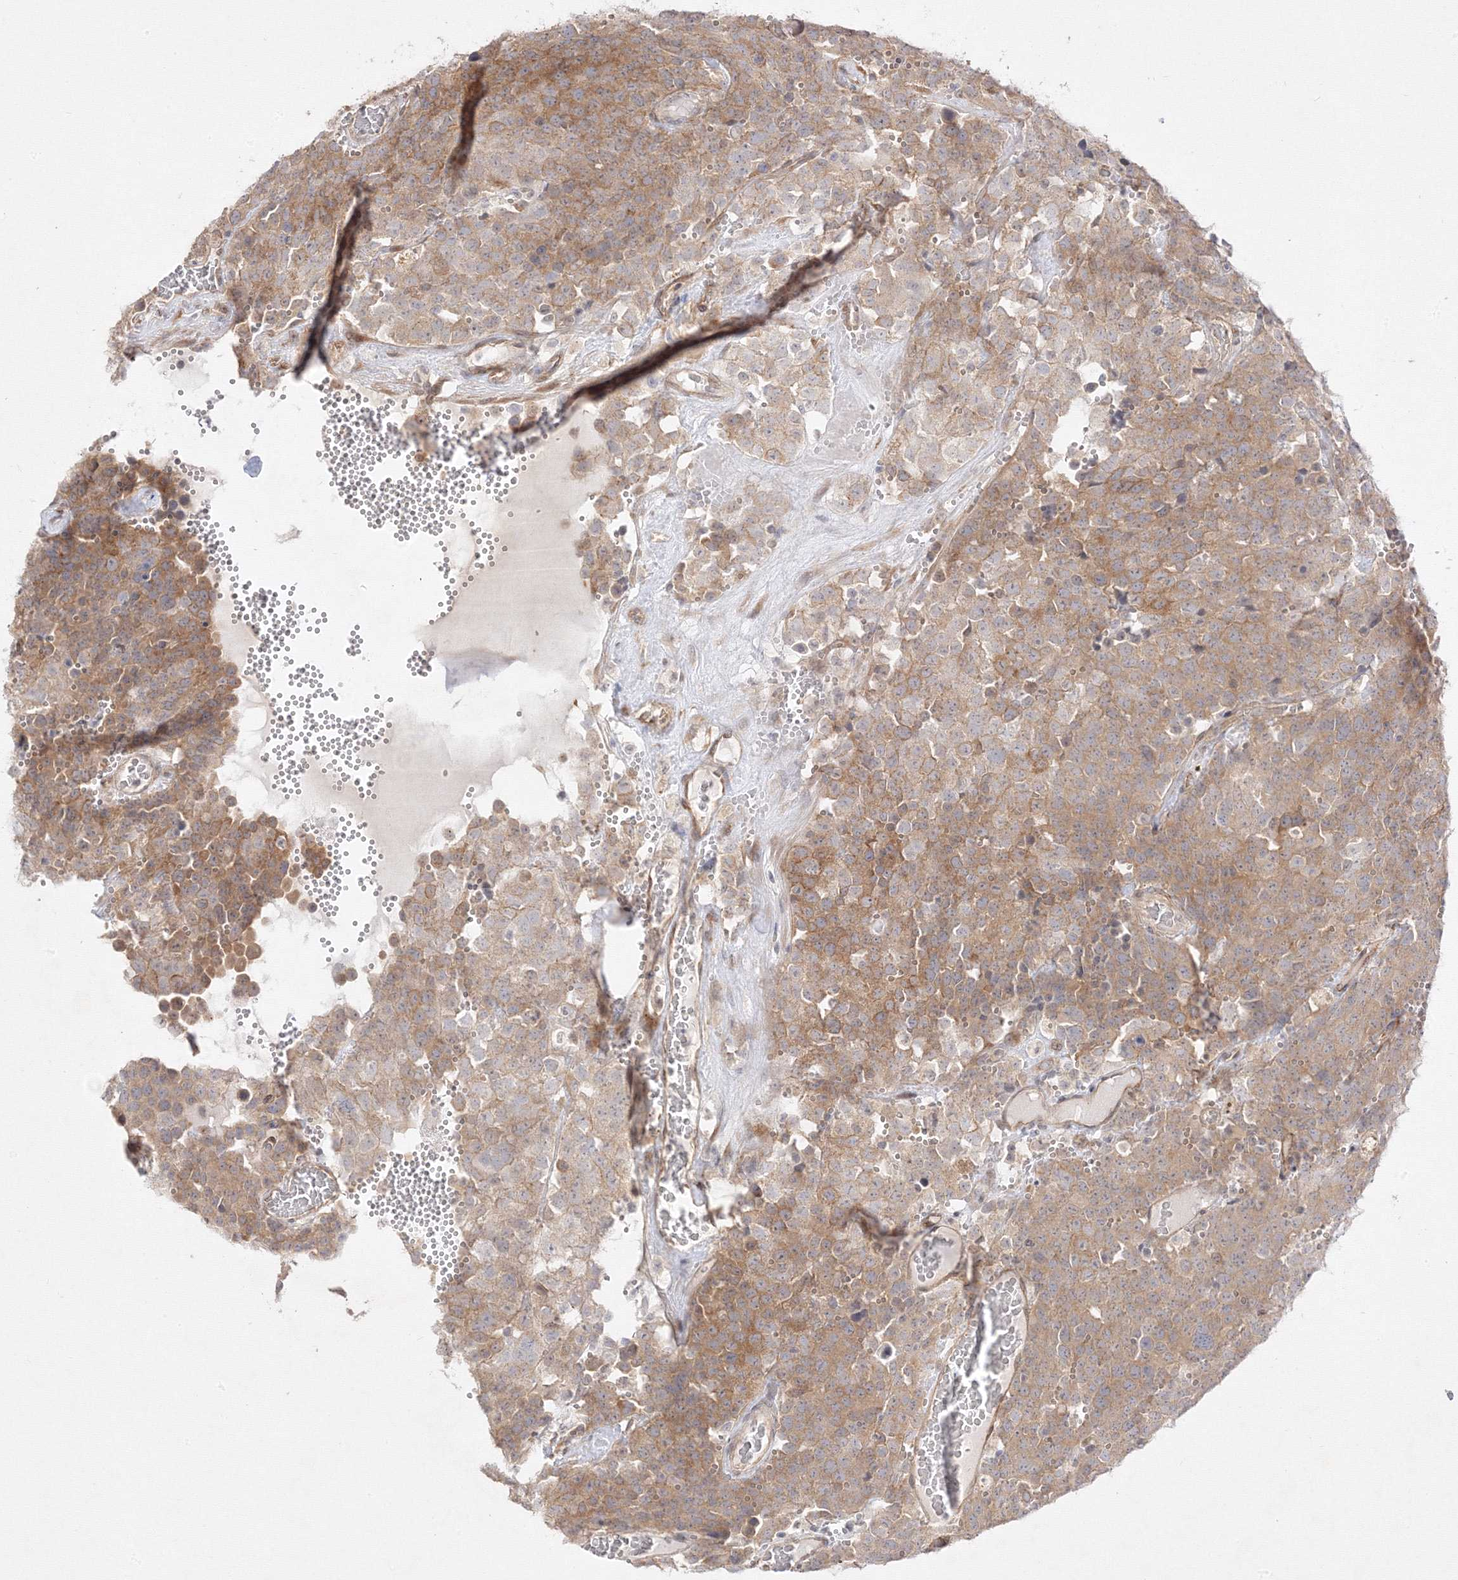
{"staining": {"intensity": "moderate", "quantity": ">75%", "location": "cytoplasmic/membranous"}, "tissue": "testis cancer", "cell_type": "Tumor cells", "image_type": "cancer", "snomed": [{"axis": "morphology", "description": "Seminoma, NOS"}, {"axis": "topography", "description": "Testis"}], "caption": "Tumor cells show medium levels of moderate cytoplasmic/membranous positivity in about >75% of cells in seminoma (testis).", "gene": "C2CD2", "patient": {"sex": "male", "age": 71}}